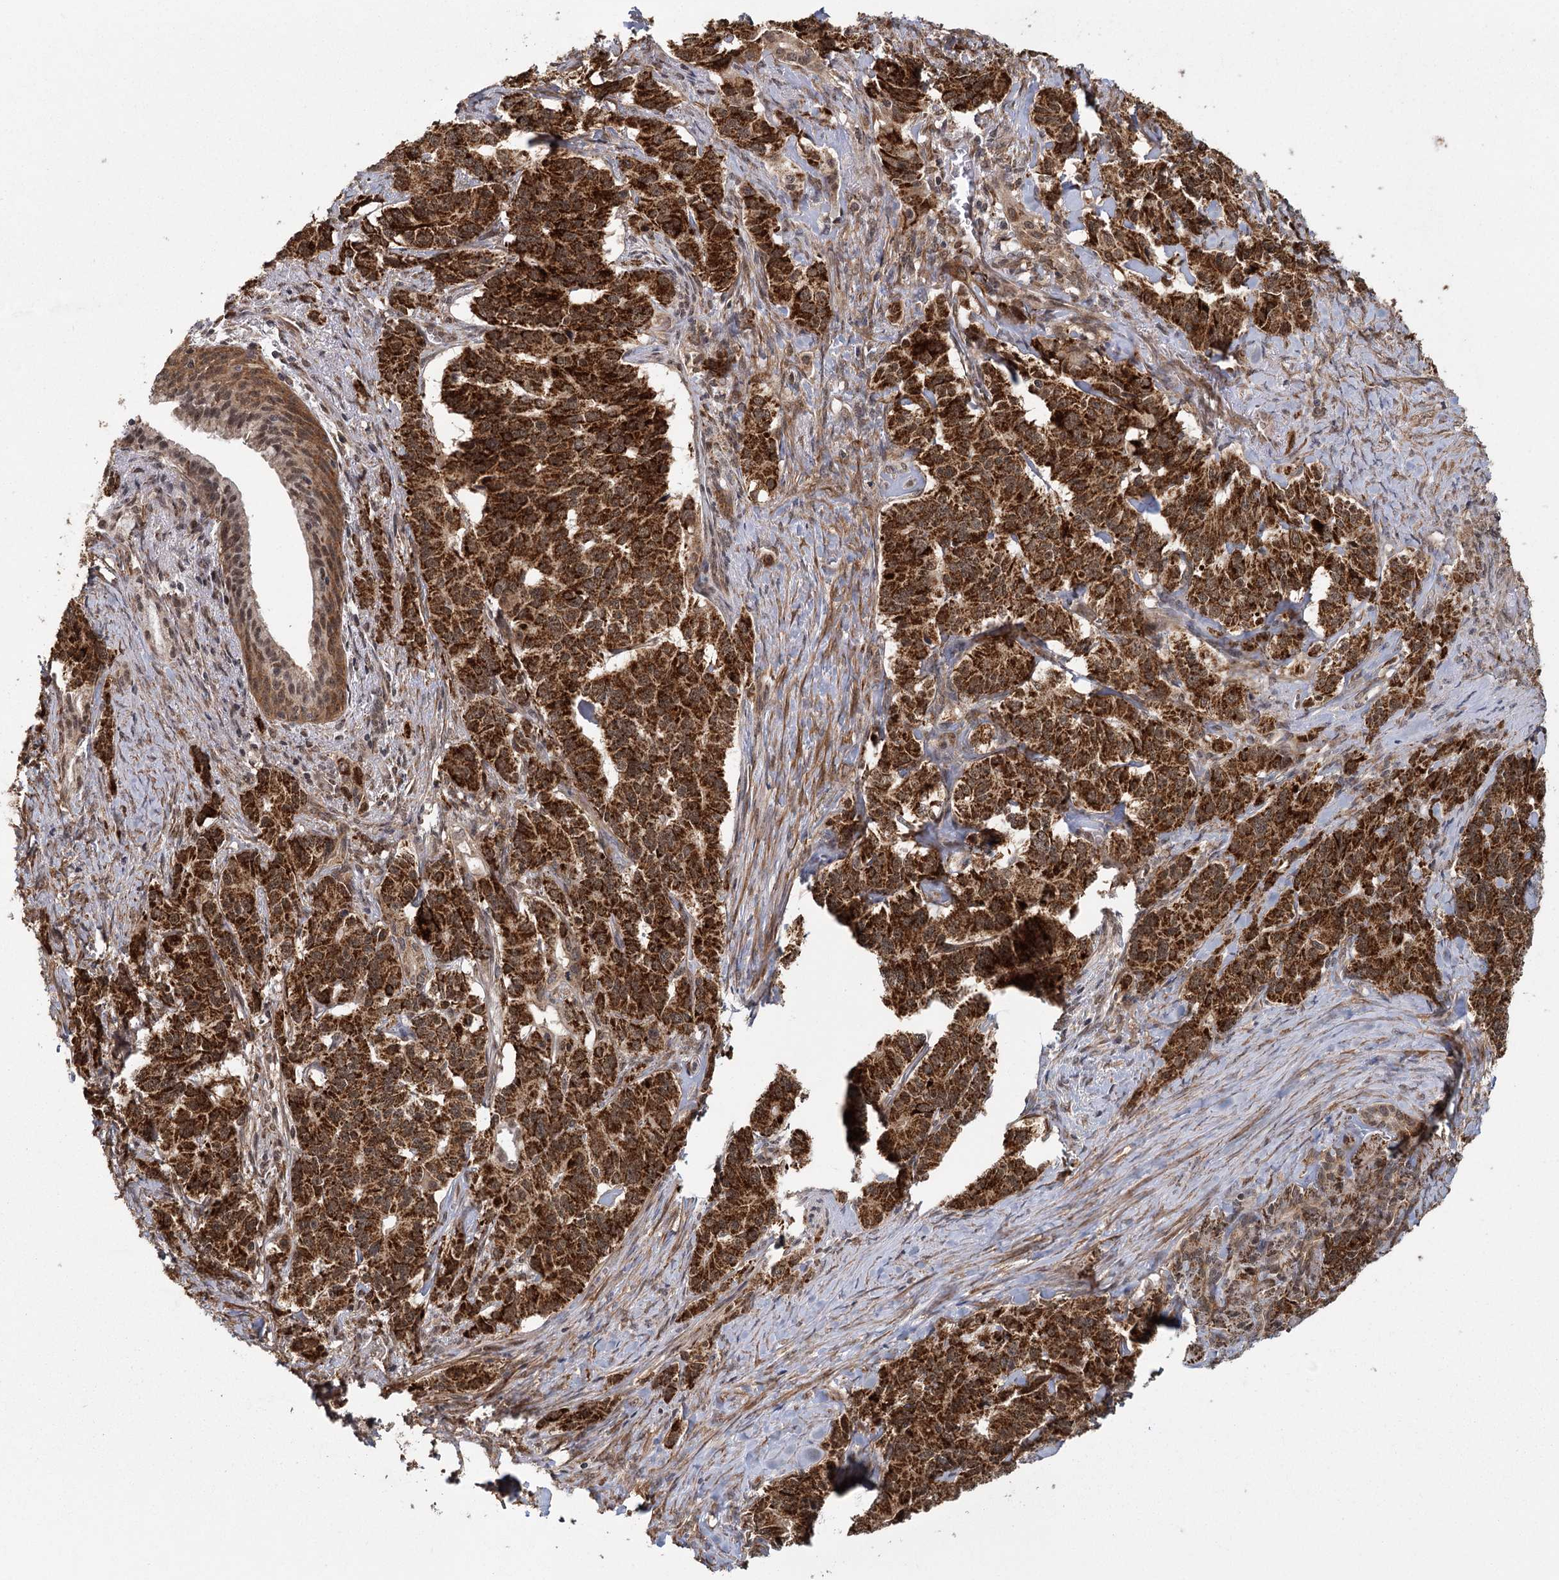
{"staining": {"intensity": "strong", "quantity": ">75%", "location": "cytoplasmic/membranous"}, "tissue": "pancreatic cancer", "cell_type": "Tumor cells", "image_type": "cancer", "snomed": [{"axis": "morphology", "description": "Adenocarcinoma, NOS"}, {"axis": "topography", "description": "Pancreas"}], "caption": "IHC (DAB (3,3'-diaminobenzidine)) staining of pancreatic adenocarcinoma reveals strong cytoplasmic/membranous protein staining in approximately >75% of tumor cells.", "gene": "ZCCHC24", "patient": {"sex": "female", "age": 74}}